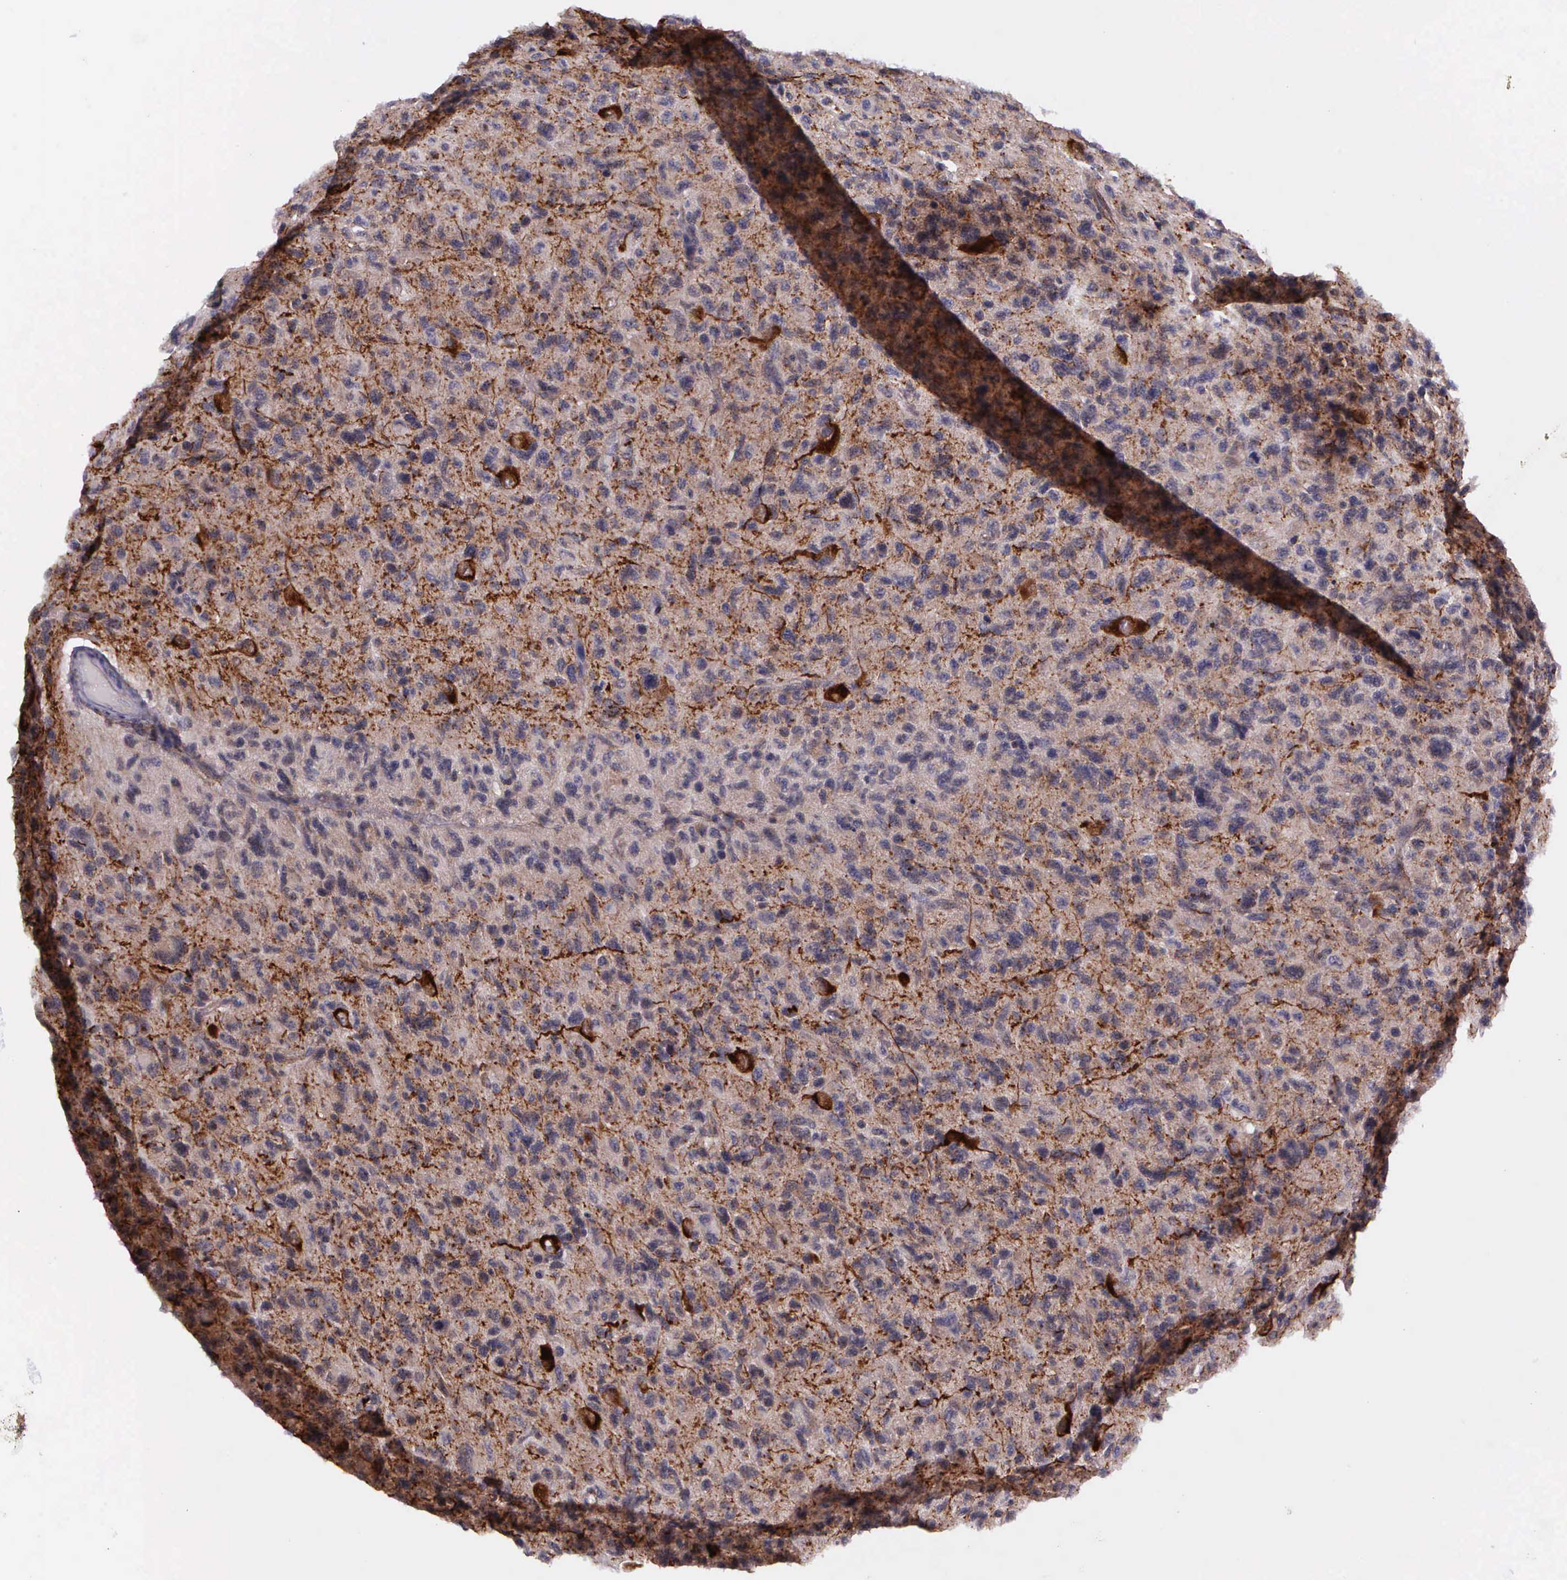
{"staining": {"intensity": "moderate", "quantity": "25%-75%", "location": "cytoplasmic/membranous"}, "tissue": "glioma", "cell_type": "Tumor cells", "image_type": "cancer", "snomed": [{"axis": "morphology", "description": "Glioma, malignant, High grade"}, {"axis": "topography", "description": "Brain"}], "caption": "A brown stain labels moderate cytoplasmic/membranous positivity of a protein in high-grade glioma (malignant) tumor cells.", "gene": "PRICKLE3", "patient": {"sex": "female", "age": 60}}